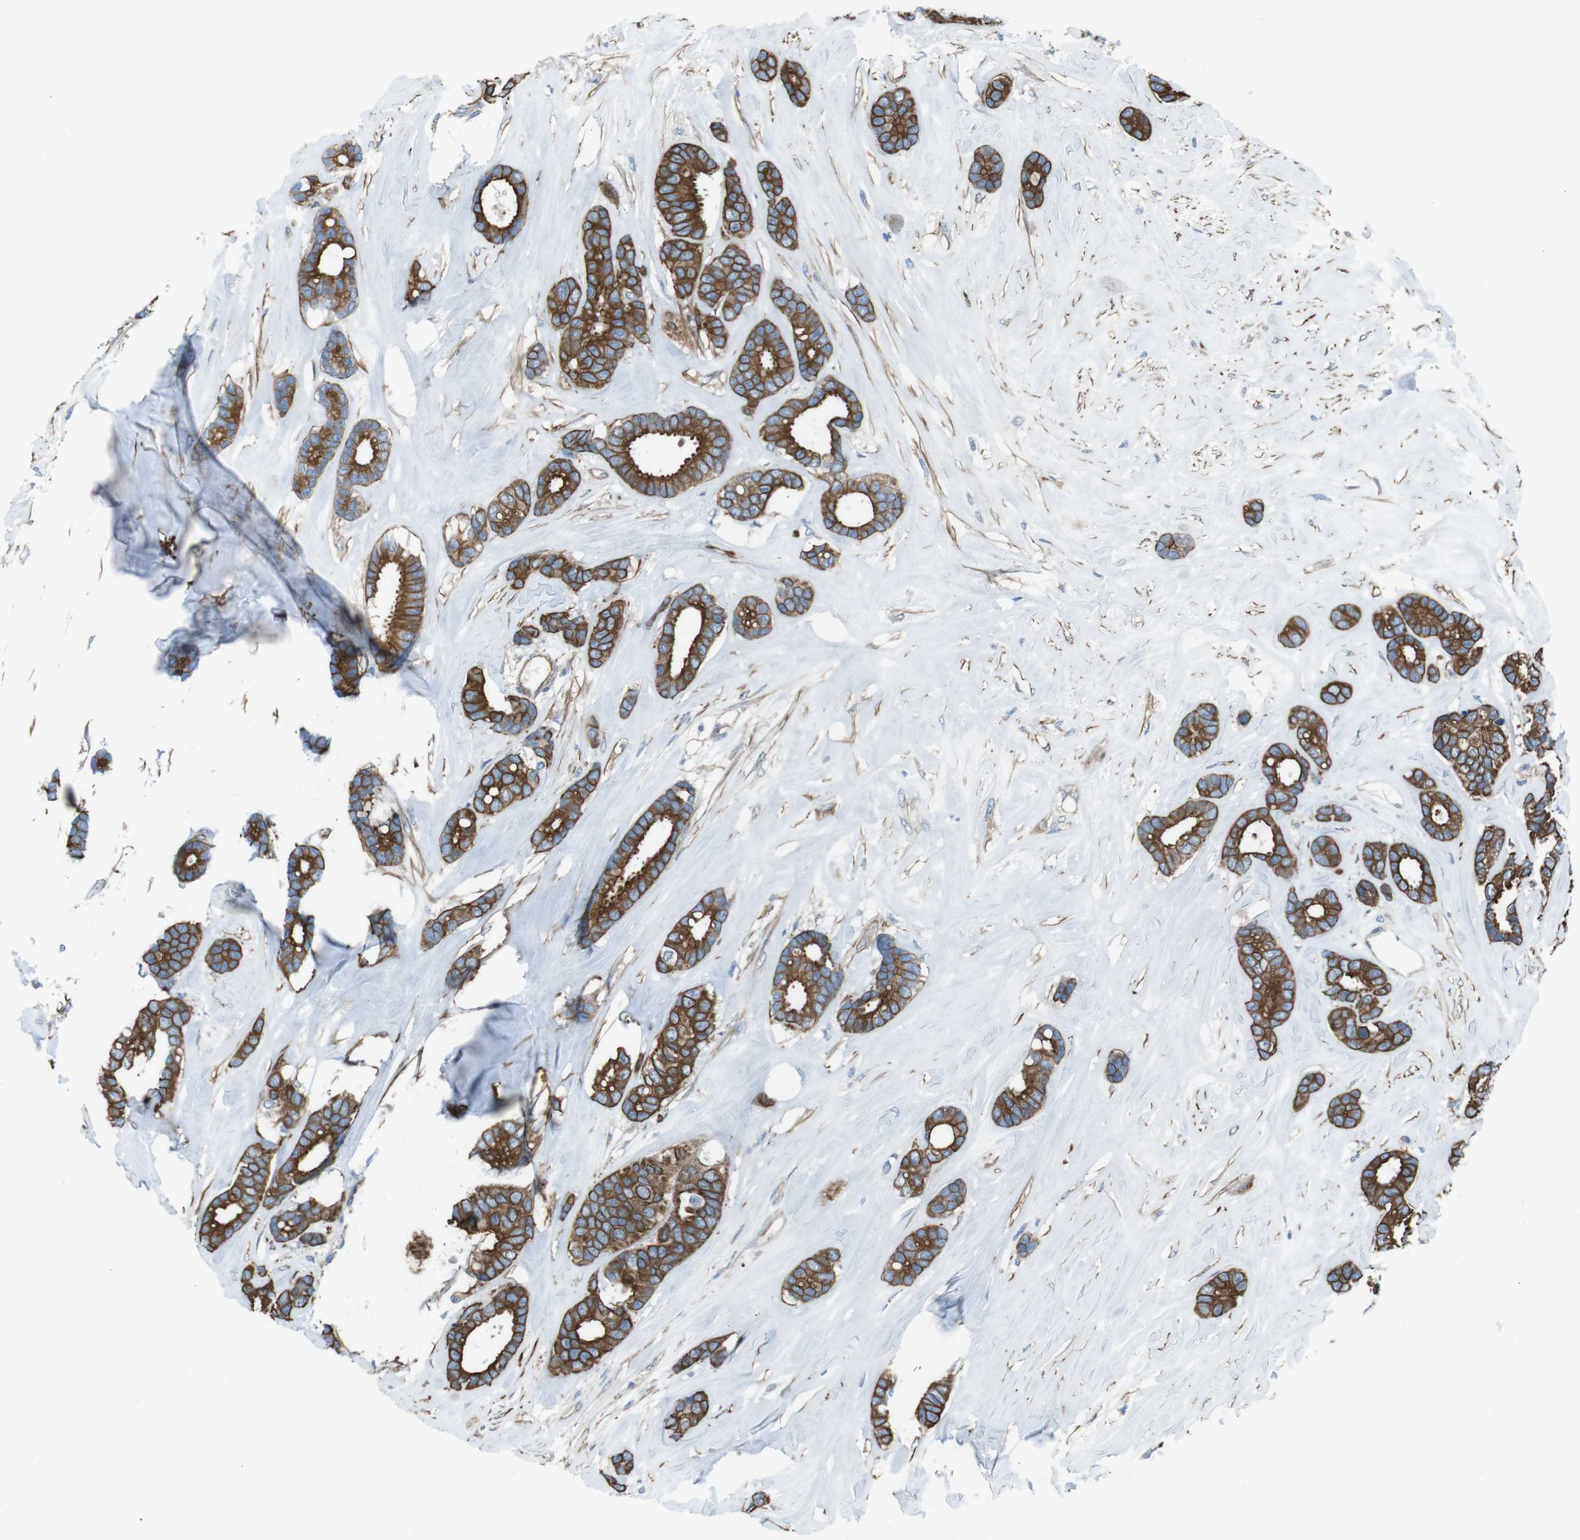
{"staining": {"intensity": "strong", "quantity": ">75%", "location": "cytoplasmic/membranous"}, "tissue": "breast cancer", "cell_type": "Tumor cells", "image_type": "cancer", "snomed": [{"axis": "morphology", "description": "Duct carcinoma"}, {"axis": "topography", "description": "Breast"}], "caption": "Breast cancer (infiltrating ductal carcinoma) stained with IHC exhibits strong cytoplasmic/membranous positivity in approximately >75% of tumor cells.", "gene": "FAM174B", "patient": {"sex": "female", "age": 87}}